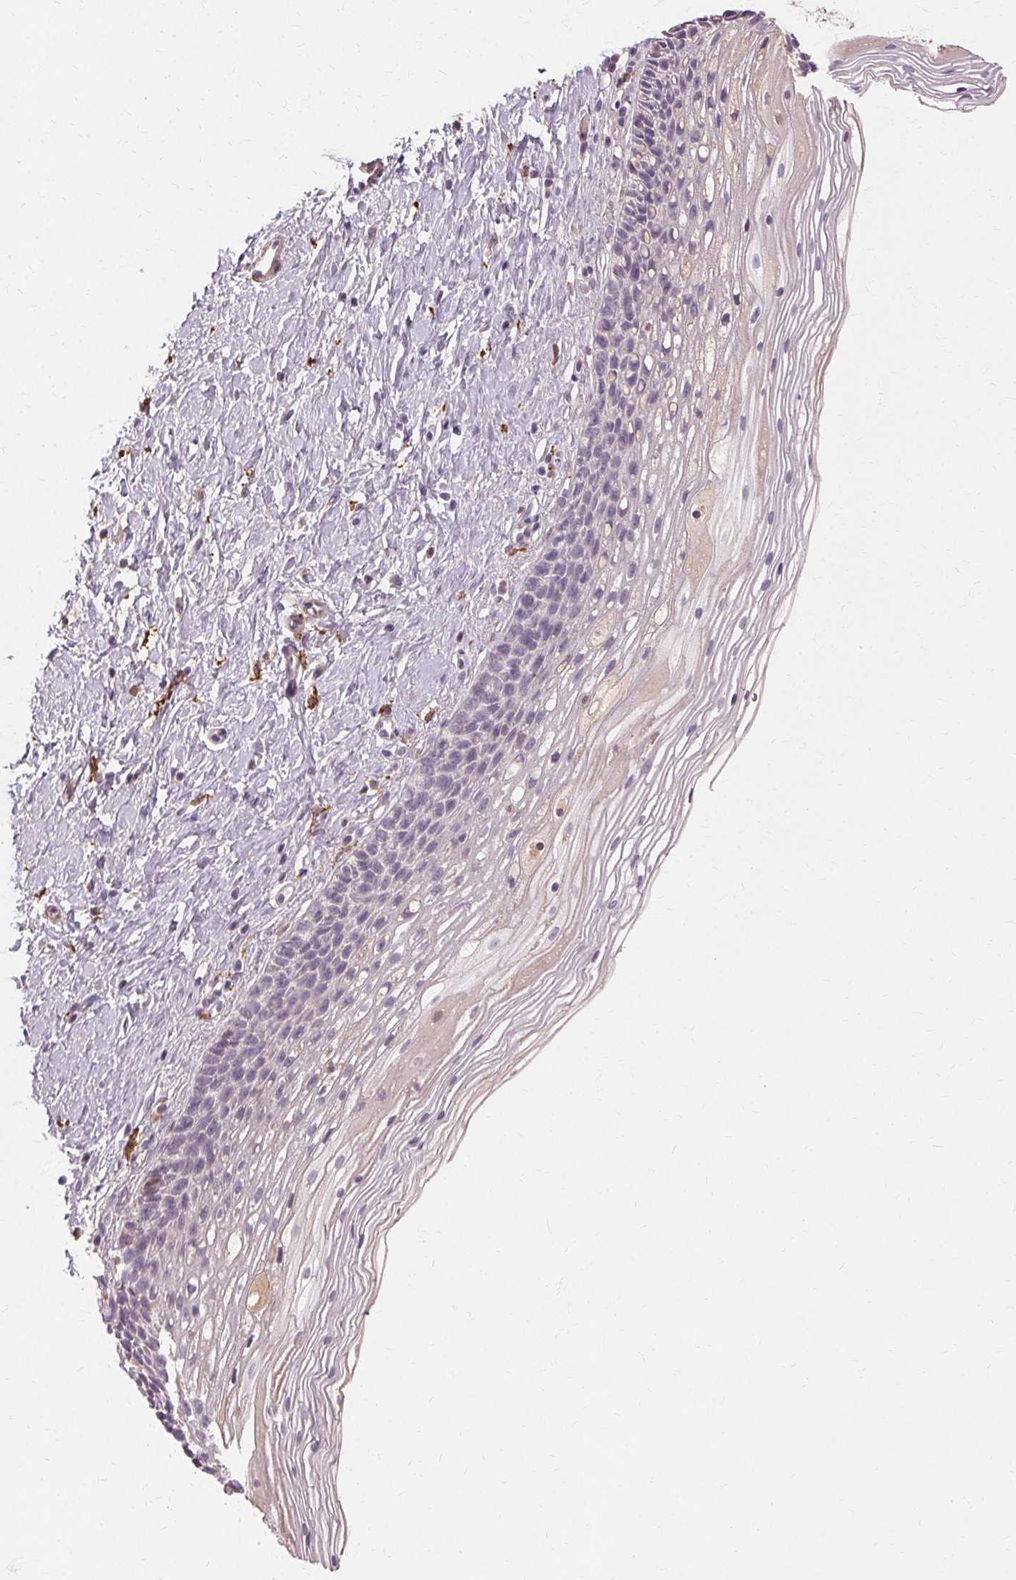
{"staining": {"intensity": "negative", "quantity": "none", "location": "none"}, "tissue": "cervix", "cell_type": "Glandular cells", "image_type": "normal", "snomed": [{"axis": "morphology", "description": "Normal tissue, NOS"}, {"axis": "topography", "description": "Cervix"}], "caption": "Immunohistochemistry (IHC) photomicrograph of unremarkable cervix stained for a protein (brown), which displays no staining in glandular cells.", "gene": "IFNGR1", "patient": {"sex": "female", "age": 34}}